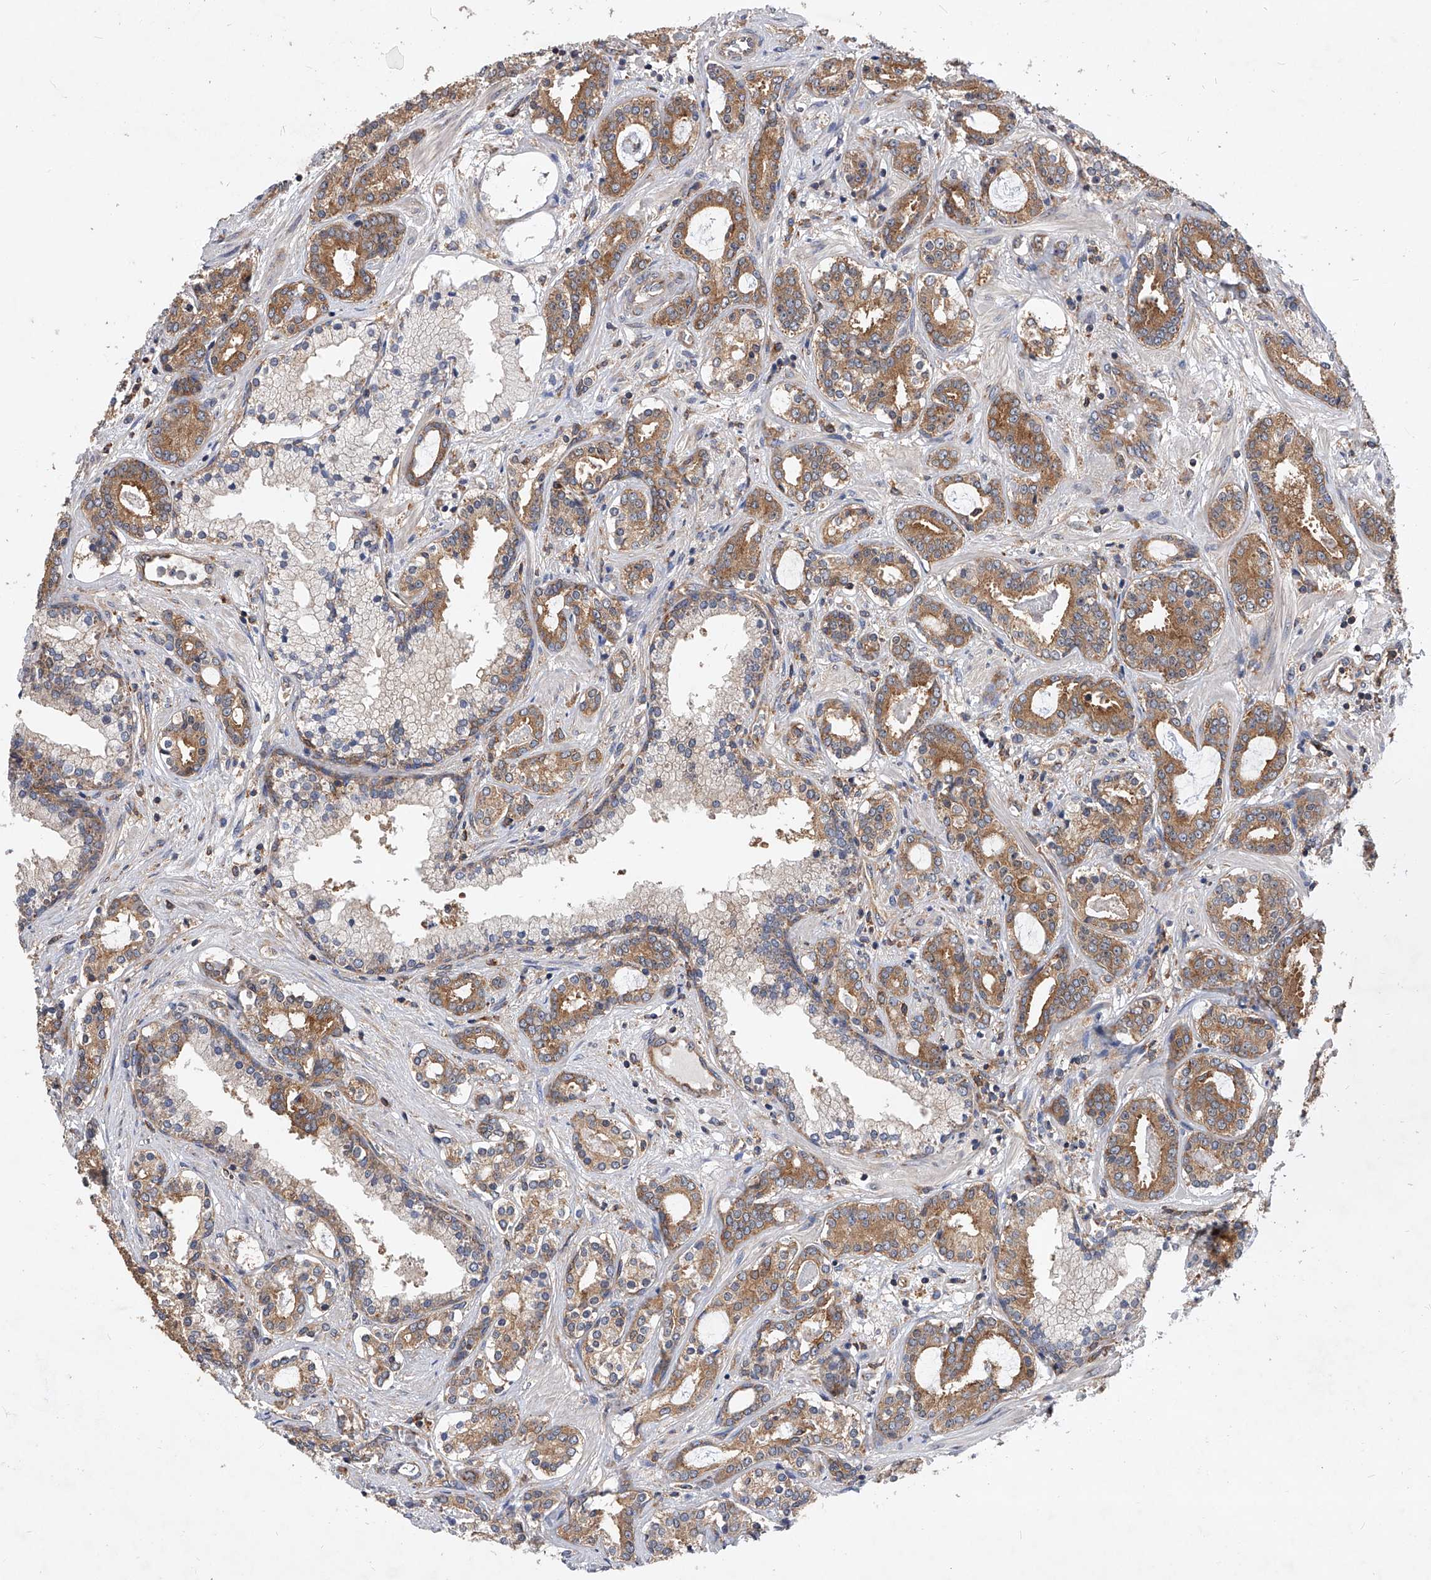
{"staining": {"intensity": "moderate", "quantity": ">75%", "location": "cytoplasmic/membranous"}, "tissue": "prostate cancer", "cell_type": "Tumor cells", "image_type": "cancer", "snomed": [{"axis": "morphology", "description": "Adenocarcinoma, High grade"}, {"axis": "topography", "description": "Prostate"}], "caption": "Brown immunohistochemical staining in human prostate cancer (high-grade adenocarcinoma) exhibits moderate cytoplasmic/membranous staining in about >75% of tumor cells. The protein is stained brown, and the nuclei are stained in blue (DAB IHC with brightfield microscopy, high magnification).", "gene": "CFAP410", "patient": {"sex": "male", "age": 58}}